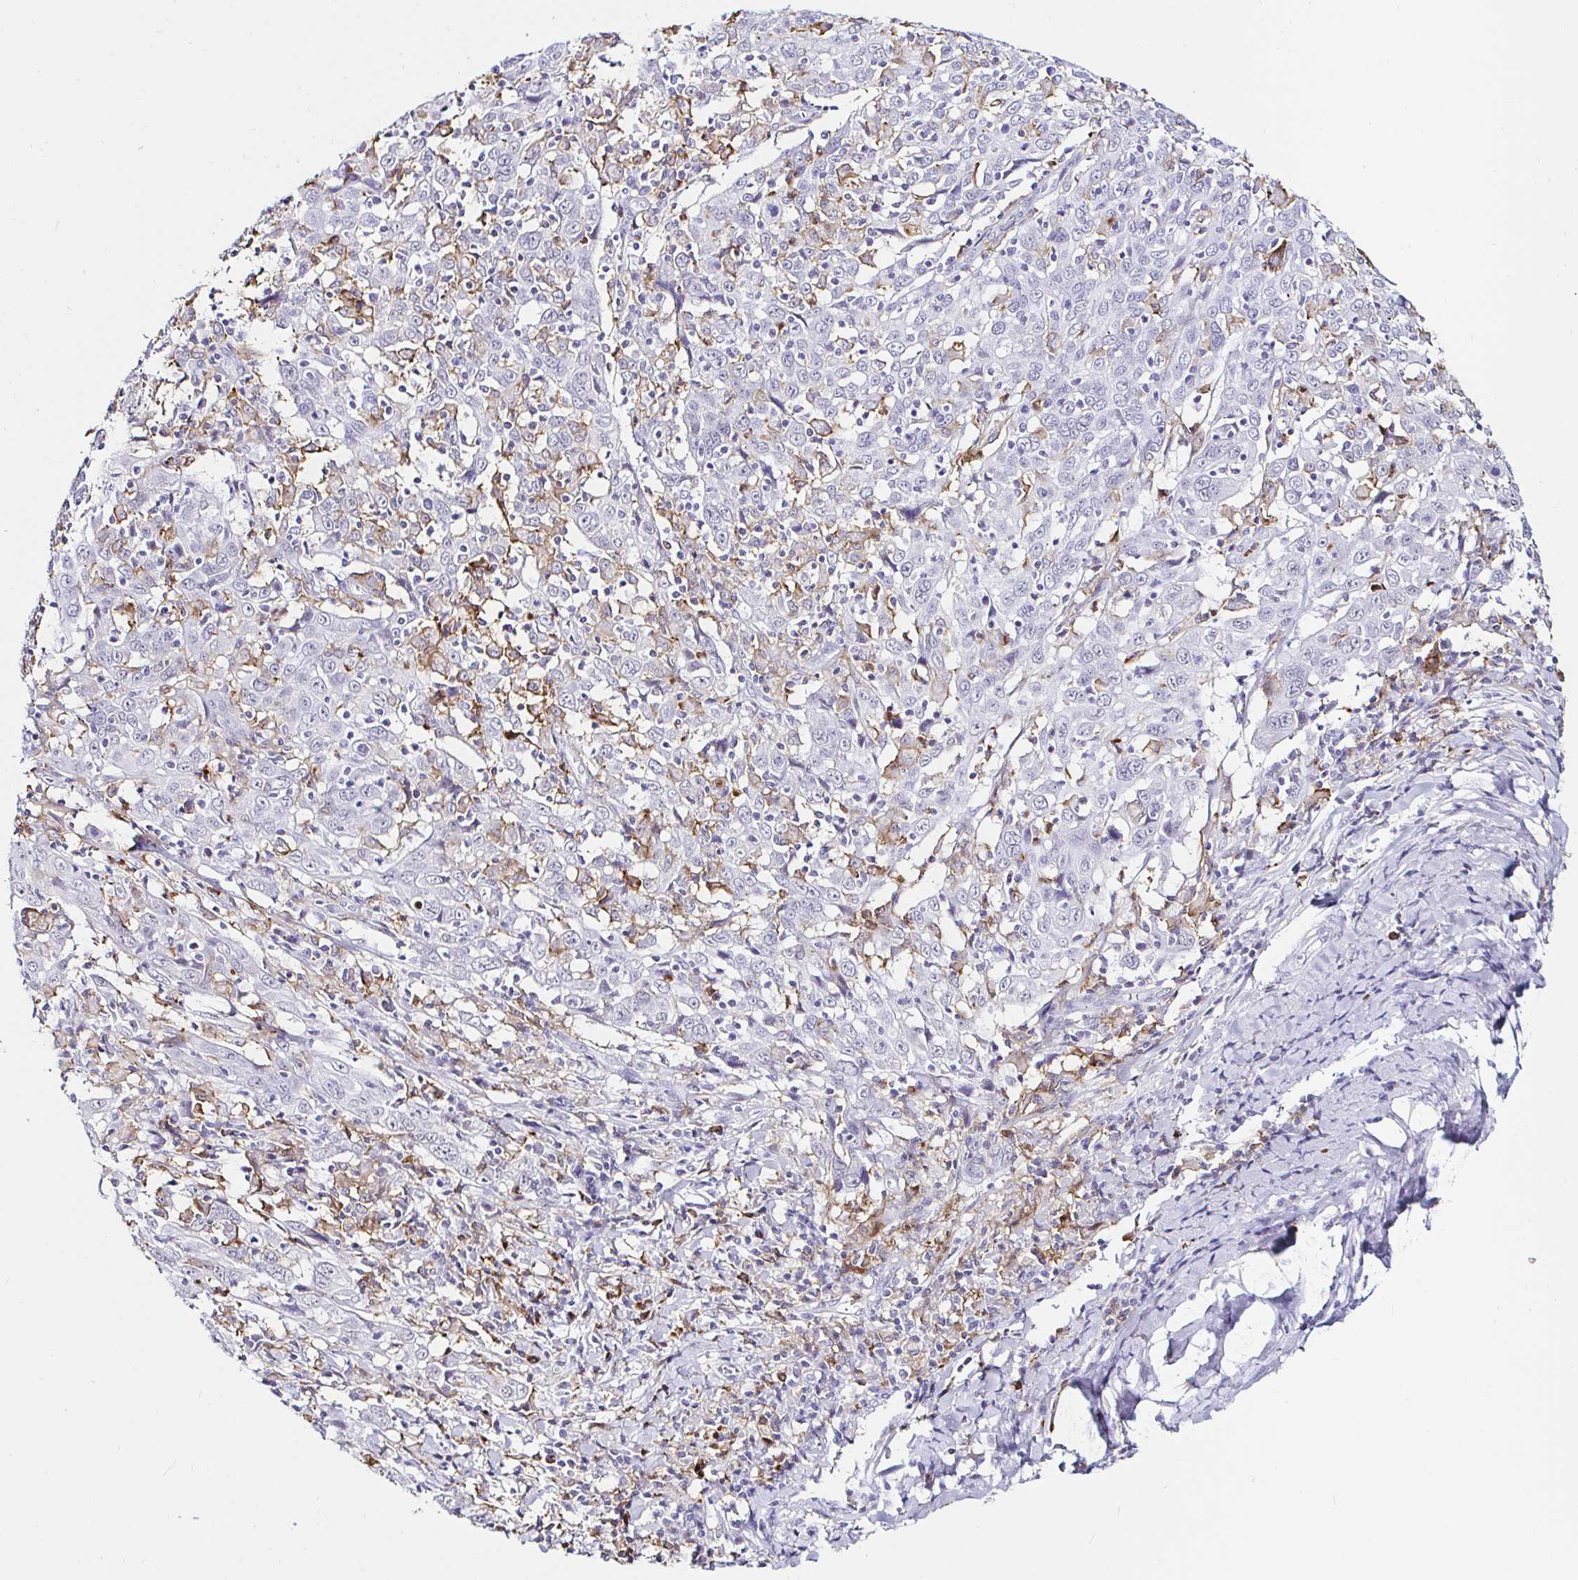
{"staining": {"intensity": "negative", "quantity": "none", "location": "none"}, "tissue": "cervical cancer", "cell_type": "Tumor cells", "image_type": "cancer", "snomed": [{"axis": "morphology", "description": "Squamous cell carcinoma, NOS"}, {"axis": "topography", "description": "Cervix"}], "caption": "Tumor cells are negative for protein expression in human cervical cancer (squamous cell carcinoma).", "gene": "CYBB", "patient": {"sex": "female", "age": 46}}